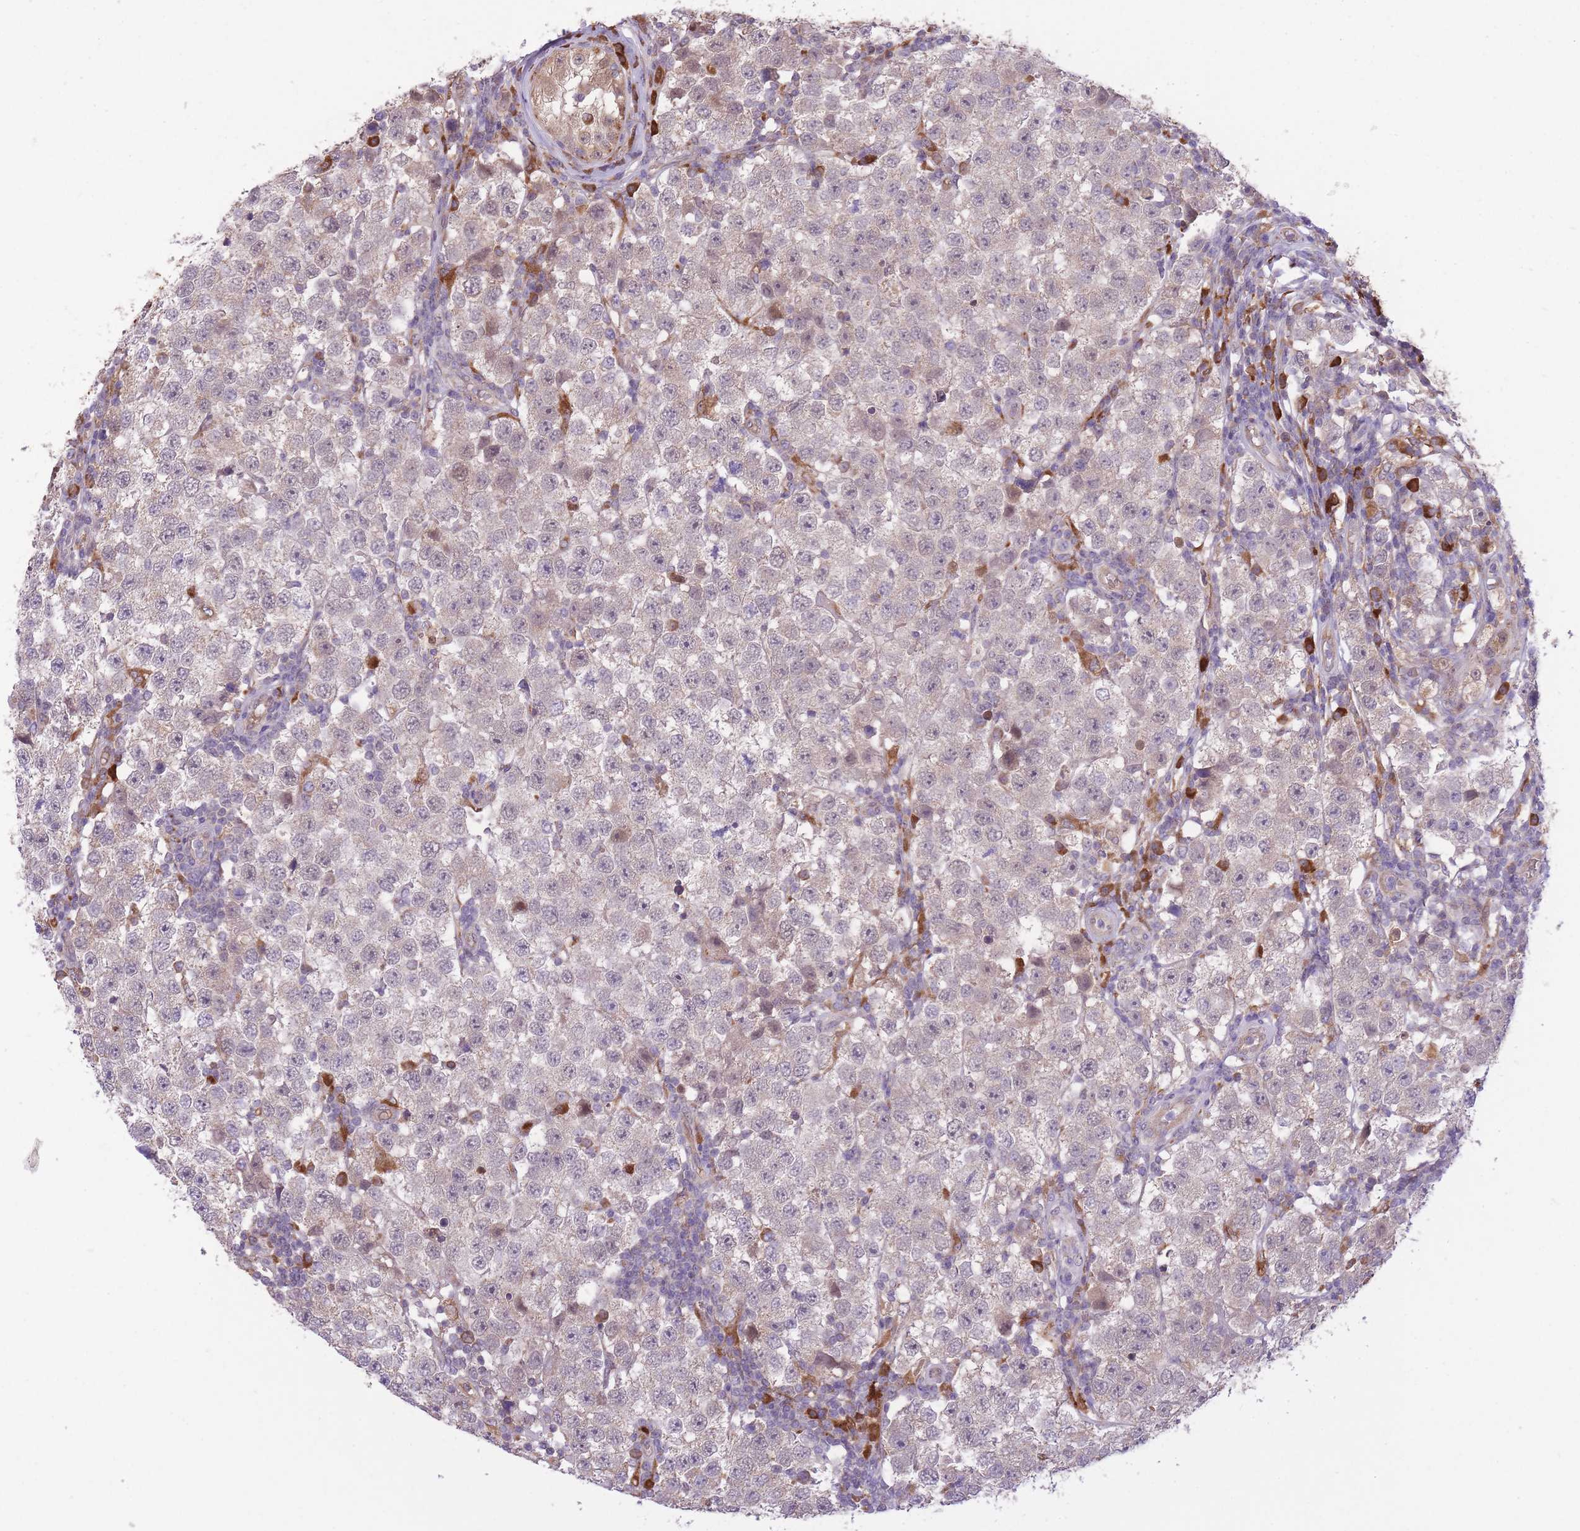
{"staining": {"intensity": "negative", "quantity": "none", "location": "none"}, "tissue": "testis cancer", "cell_type": "Tumor cells", "image_type": "cancer", "snomed": [{"axis": "morphology", "description": "Seminoma, NOS"}, {"axis": "topography", "description": "Testis"}], "caption": "Immunohistochemistry image of neoplastic tissue: human testis seminoma stained with DAB (3,3'-diaminobenzidine) displays no significant protein staining in tumor cells.", "gene": "POLR3F", "patient": {"sex": "male", "age": 34}}